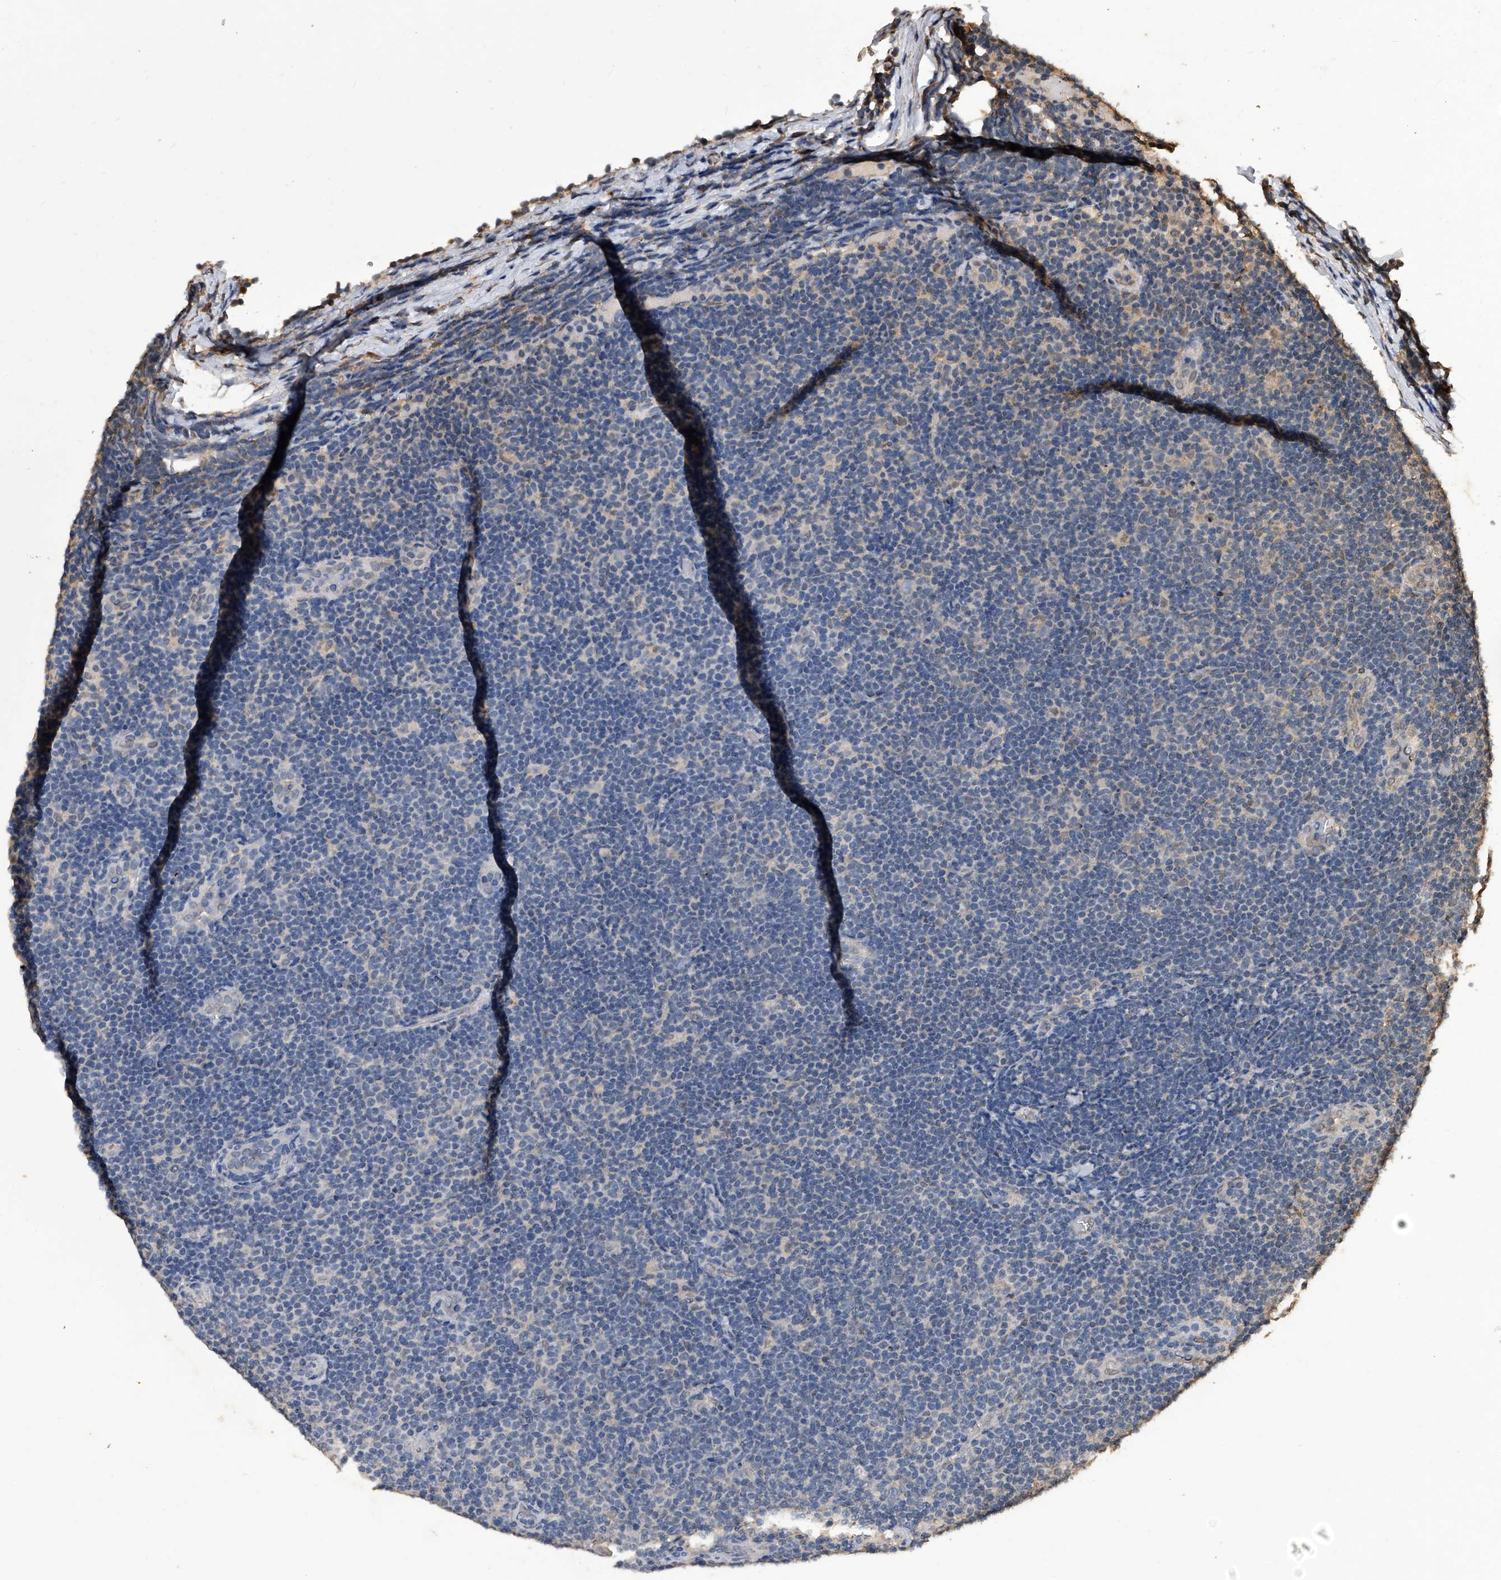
{"staining": {"intensity": "negative", "quantity": "none", "location": "none"}, "tissue": "lymphoma", "cell_type": "Tumor cells", "image_type": "cancer", "snomed": [{"axis": "morphology", "description": "Malignant lymphoma, non-Hodgkin's type, Low grade"}, {"axis": "topography", "description": "Lymph node"}], "caption": "The immunohistochemistry (IHC) photomicrograph has no significant positivity in tumor cells of malignant lymphoma, non-Hodgkin's type (low-grade) tissue.", "gene": "FBXL4", "patient": {"sex": "male", "age": 83}}